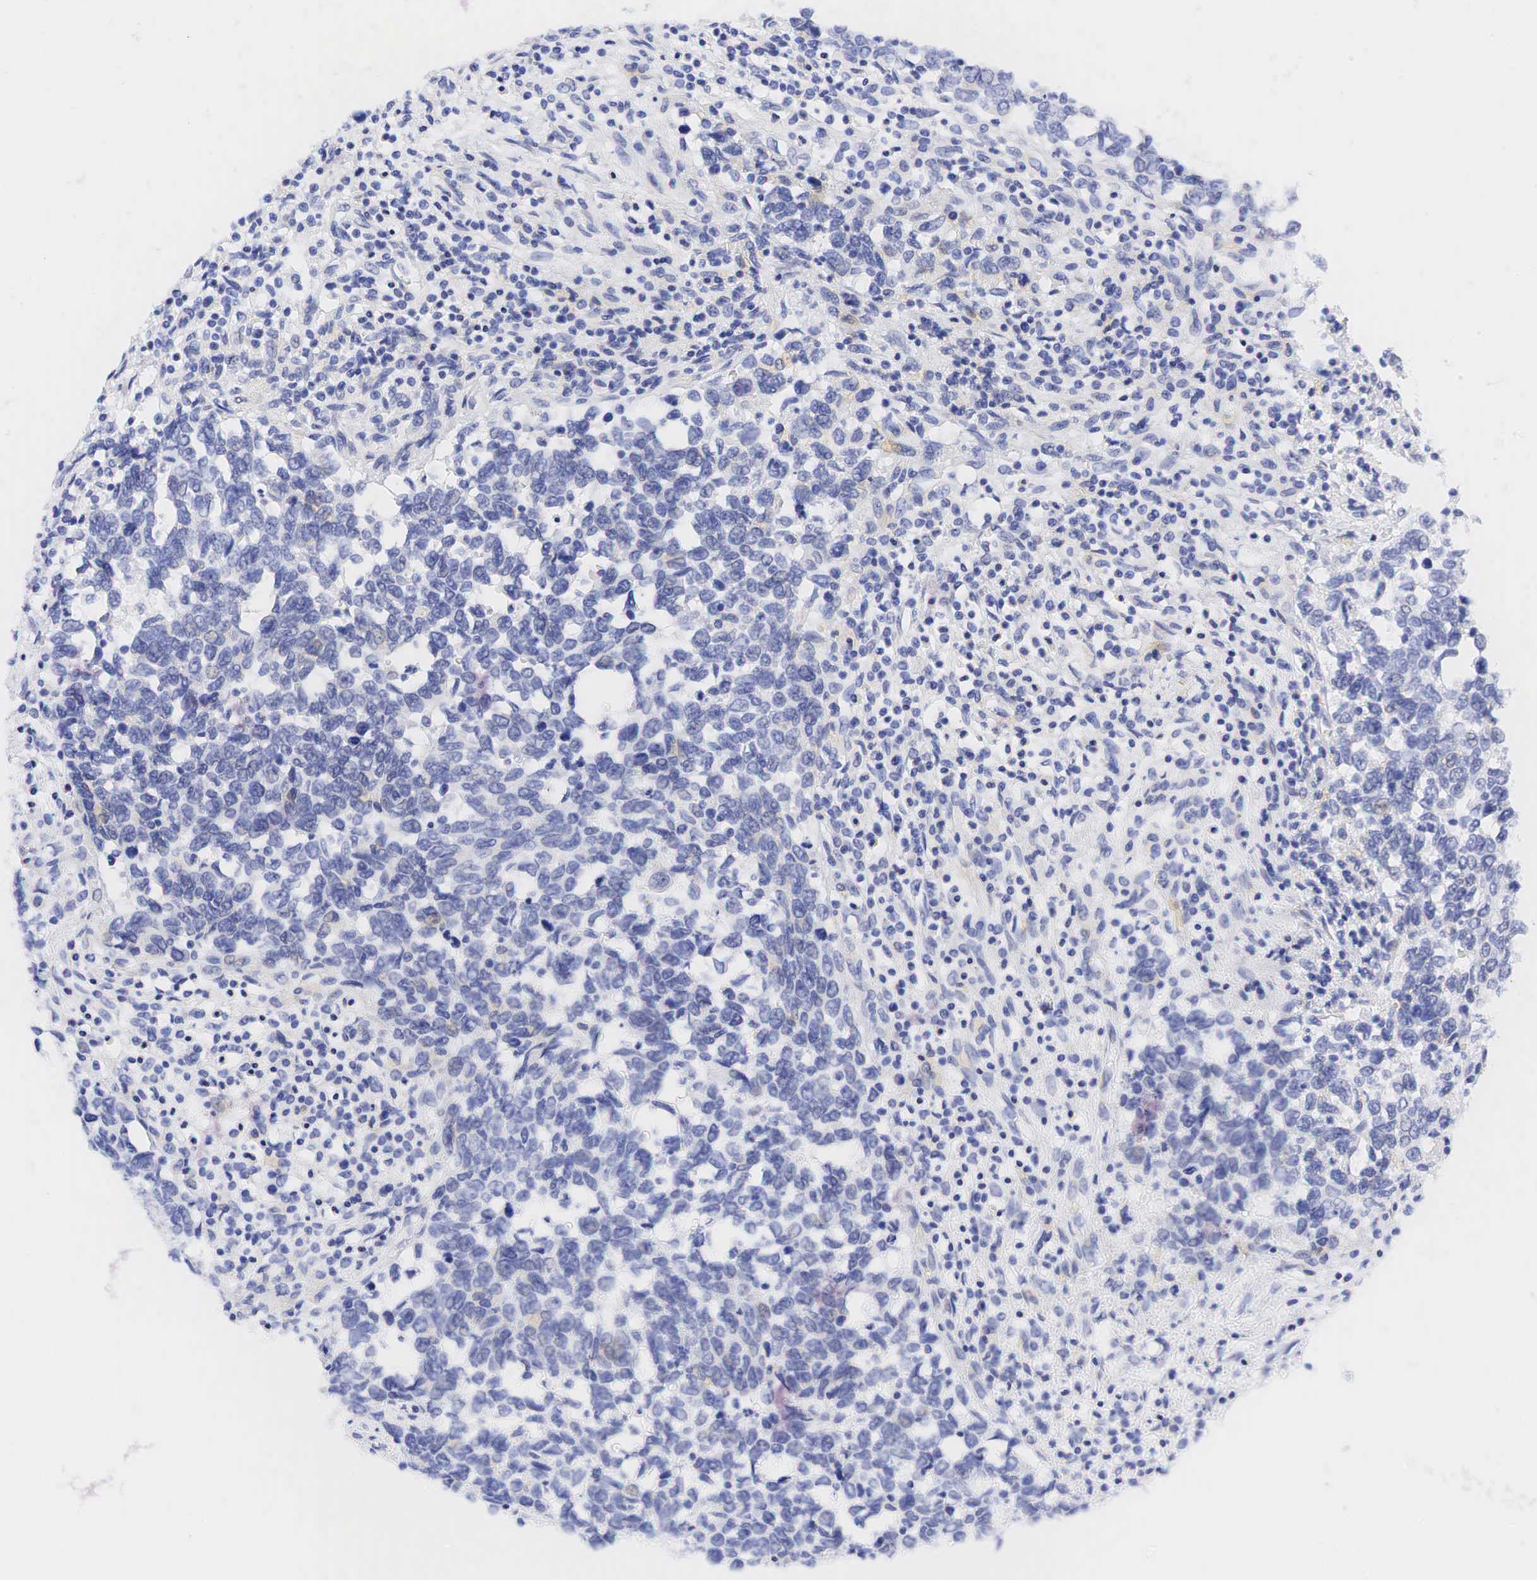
{"staining": {"intensity": "negative", "quantity": "none", "location": "none"}, "tissue": "urothelial cancer", "cell_type": "Tumor cells", "image_type": "cancer", "snomed": [{"axis": "morphology", "description": "Urothelial carcinoma, High grade"}, {"axis": "topography", "description": "Urinary bladder"}], "caption": "This is a image of IHC staining of urothelial cancer, which shows no positivity in tumor cells. (DAB immunohistochemistry, high magnification).", "gene": "CALD1", "patient": {"sex": "male", "age": 86}}